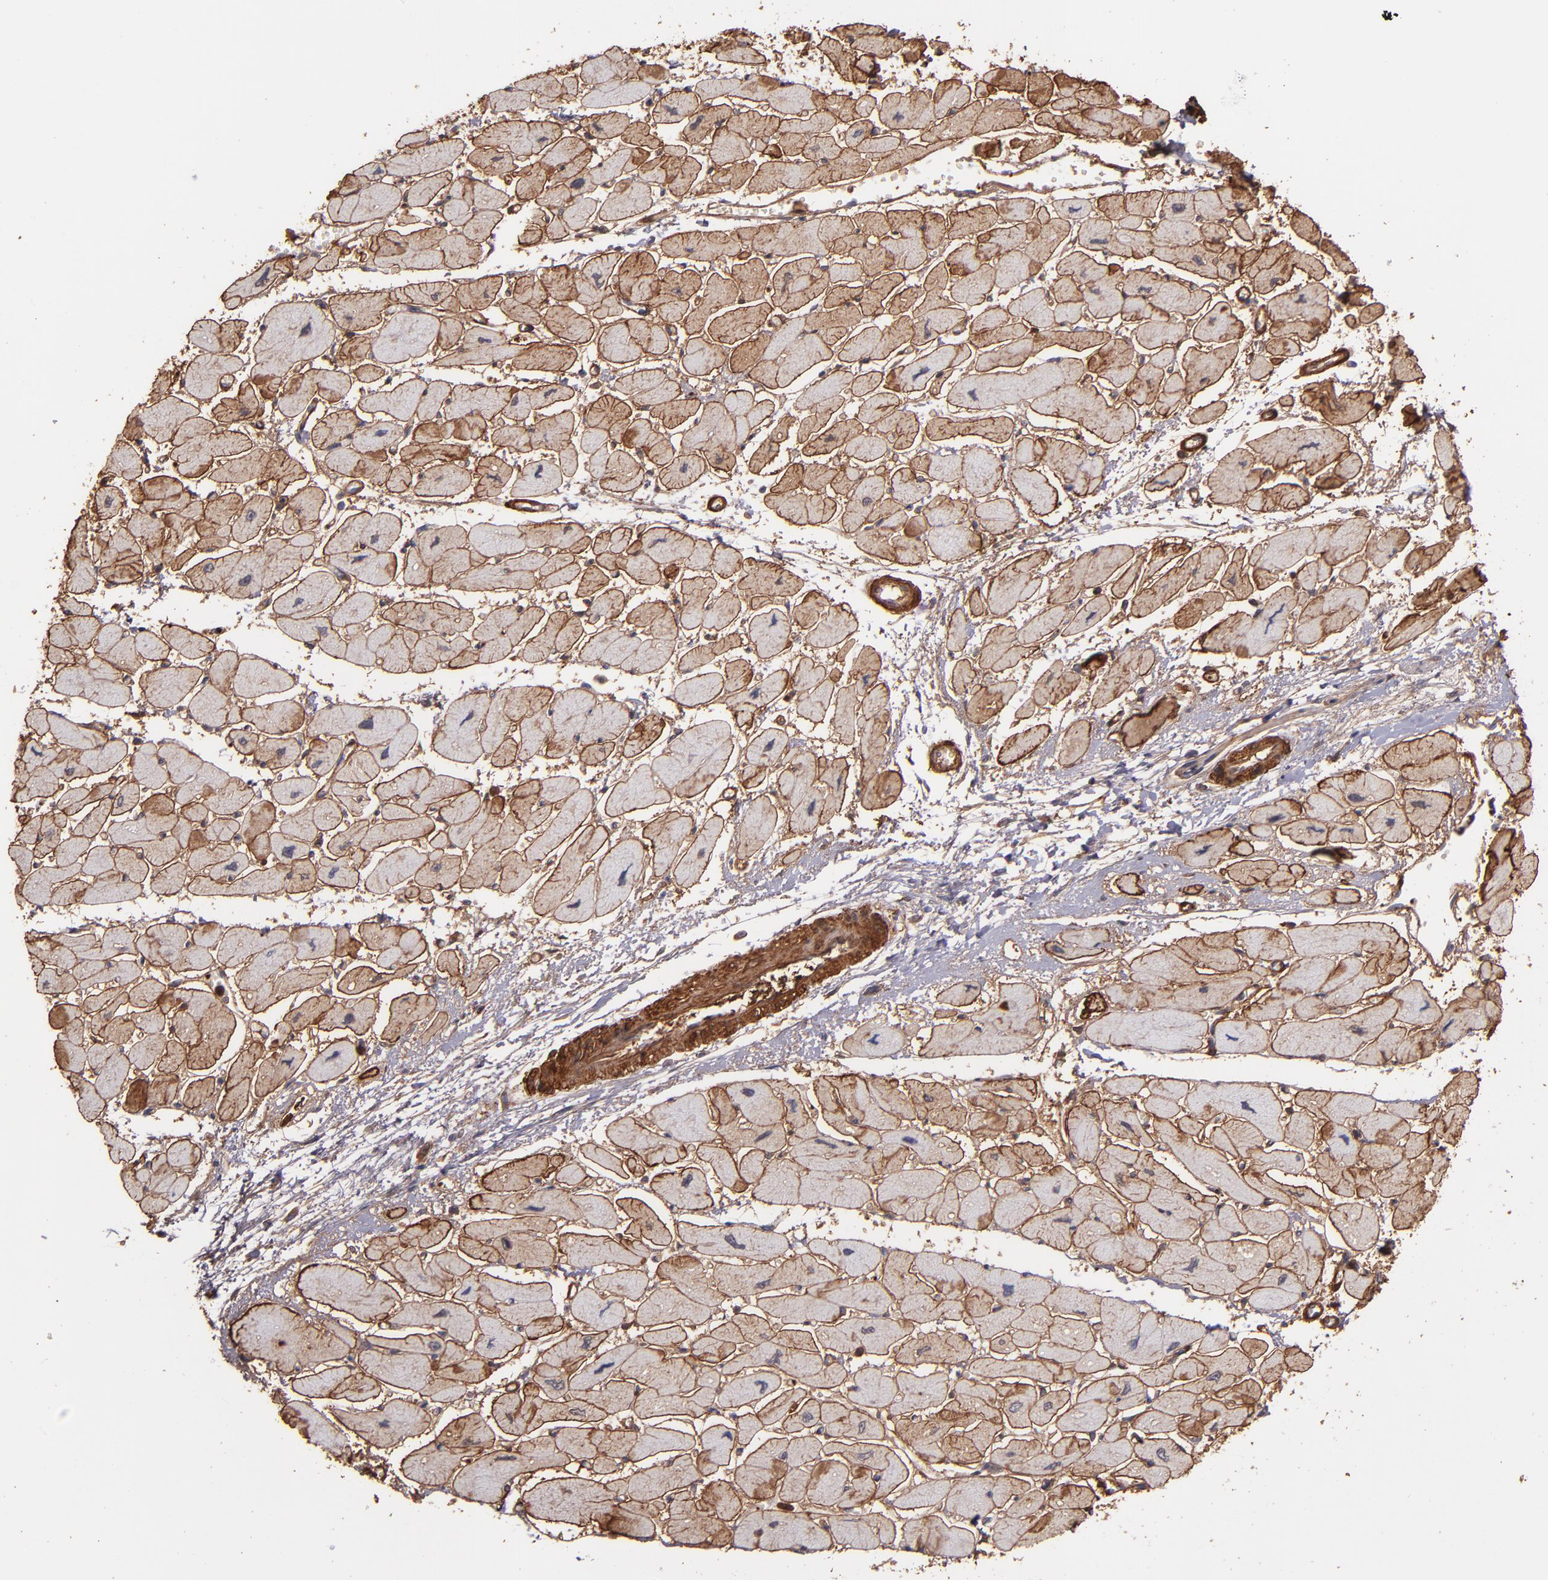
{"staining": {"intensity": "moderate", "quantity": ">75%", "location": "cytoplasmic/membranous"}, "tissue": "heart muscle", "cell_type": "Cardiomyocytes", "image_type": "normal", "snomed": [{"axis": "morphology", "description": "Normal tissue, NOS"}, {"axis": "topography", "description": "Heart"}], "caption": "A brown stain shows moderate cytoplasmic/membranous positivity of a protein in cardiomyocytes of normal heart muscle.", "gene": "VCL", "patient": {"sex": "female", "age": 54}}